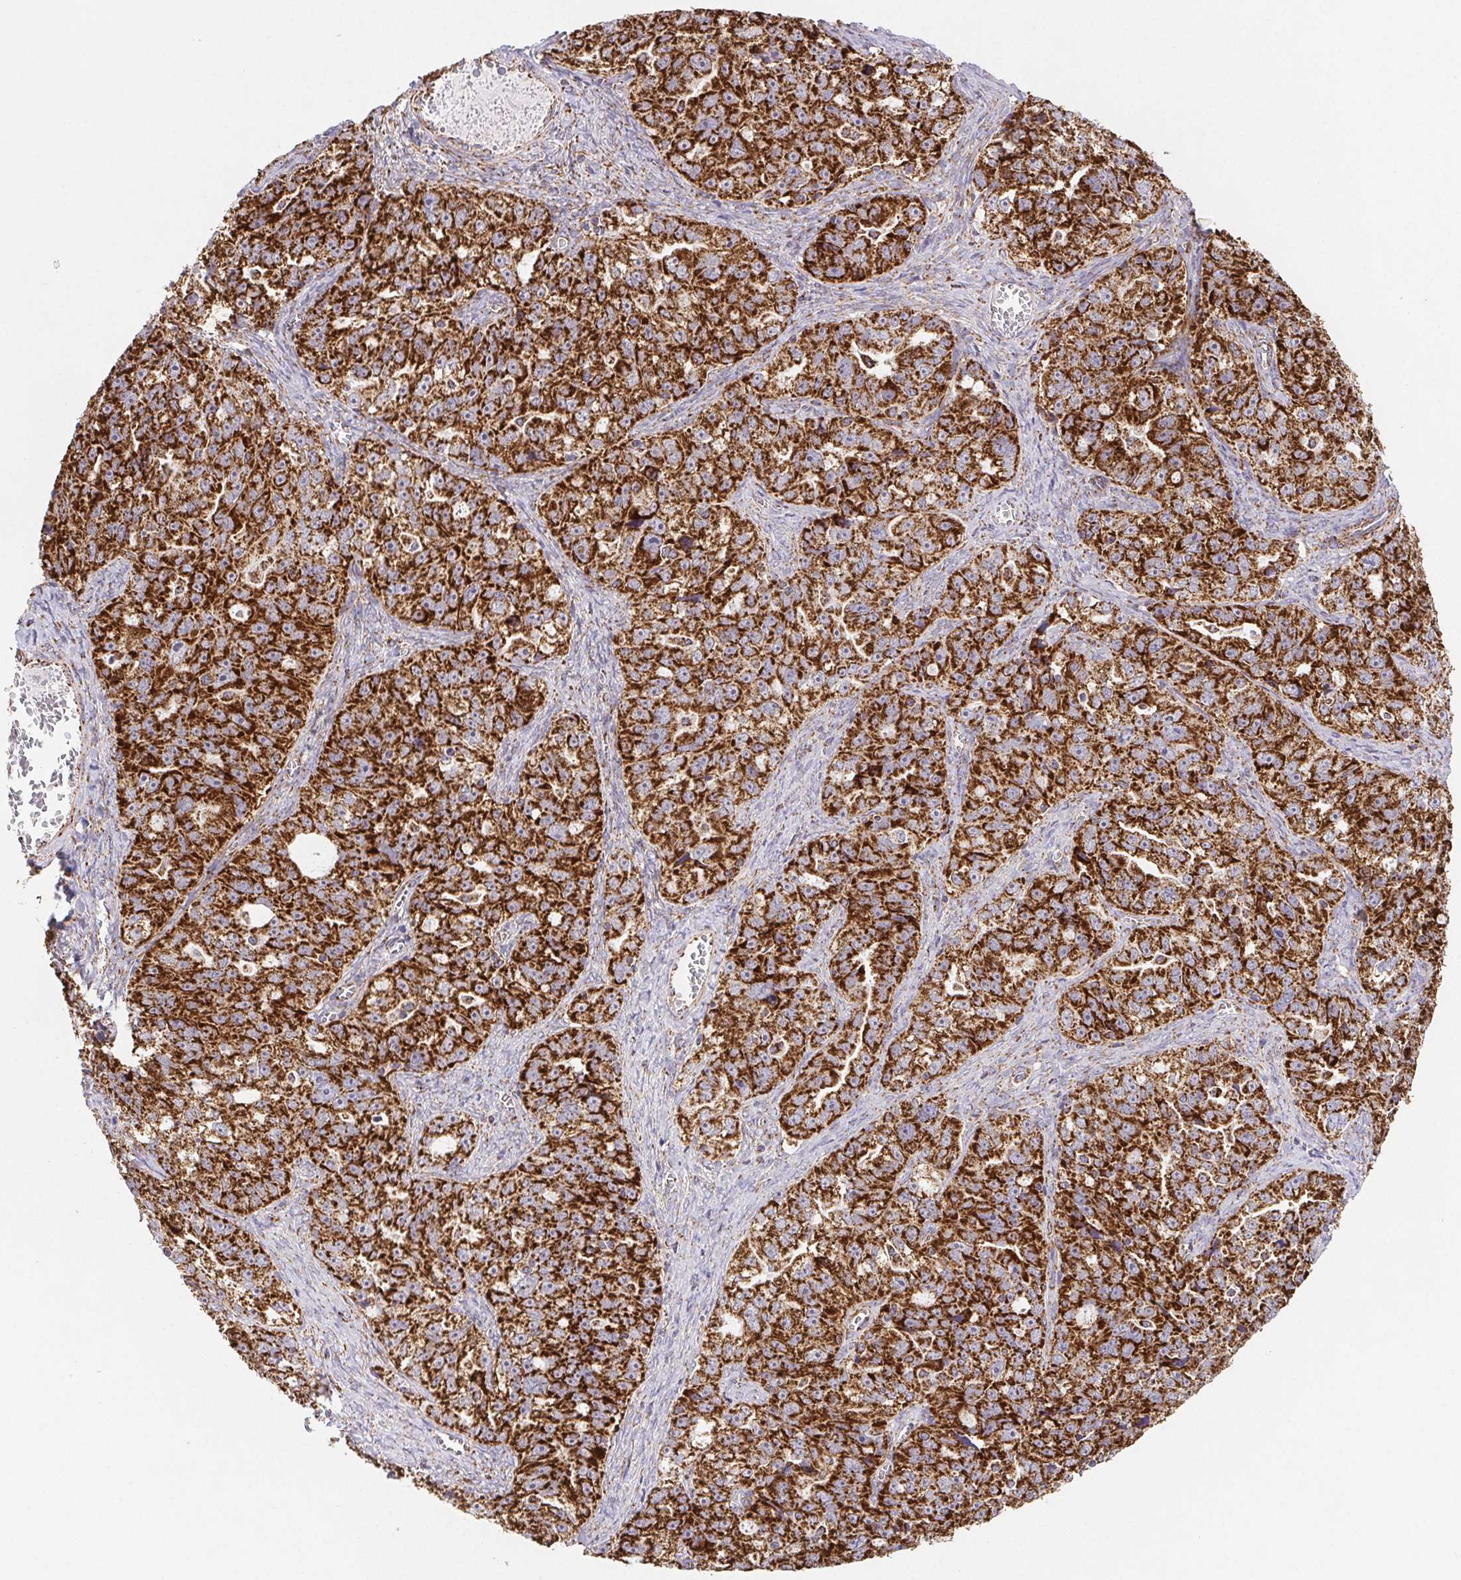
{"staining": {"intensity": "strong", "quantity": ">75%", "location": "cytoplasmic/membranous"}, "tissue": "ovarian cancer", "cell_type": "Tumor cells", "image_type": "cancer", "snomed": [{"axis": "morphology", "description": "Cystadenocarcinoma, serous, NOS"}, {"axis": "topography", "description": "Ovary"}], "caption": "Serous cystadenocarcinoma (ovarian) tissue shows strong cytoplasmic/membranous positivity in approximately >75% of tumor cells", "gene": "NIPSNAP2", "patient": {"sex": "female", "age": 51}}